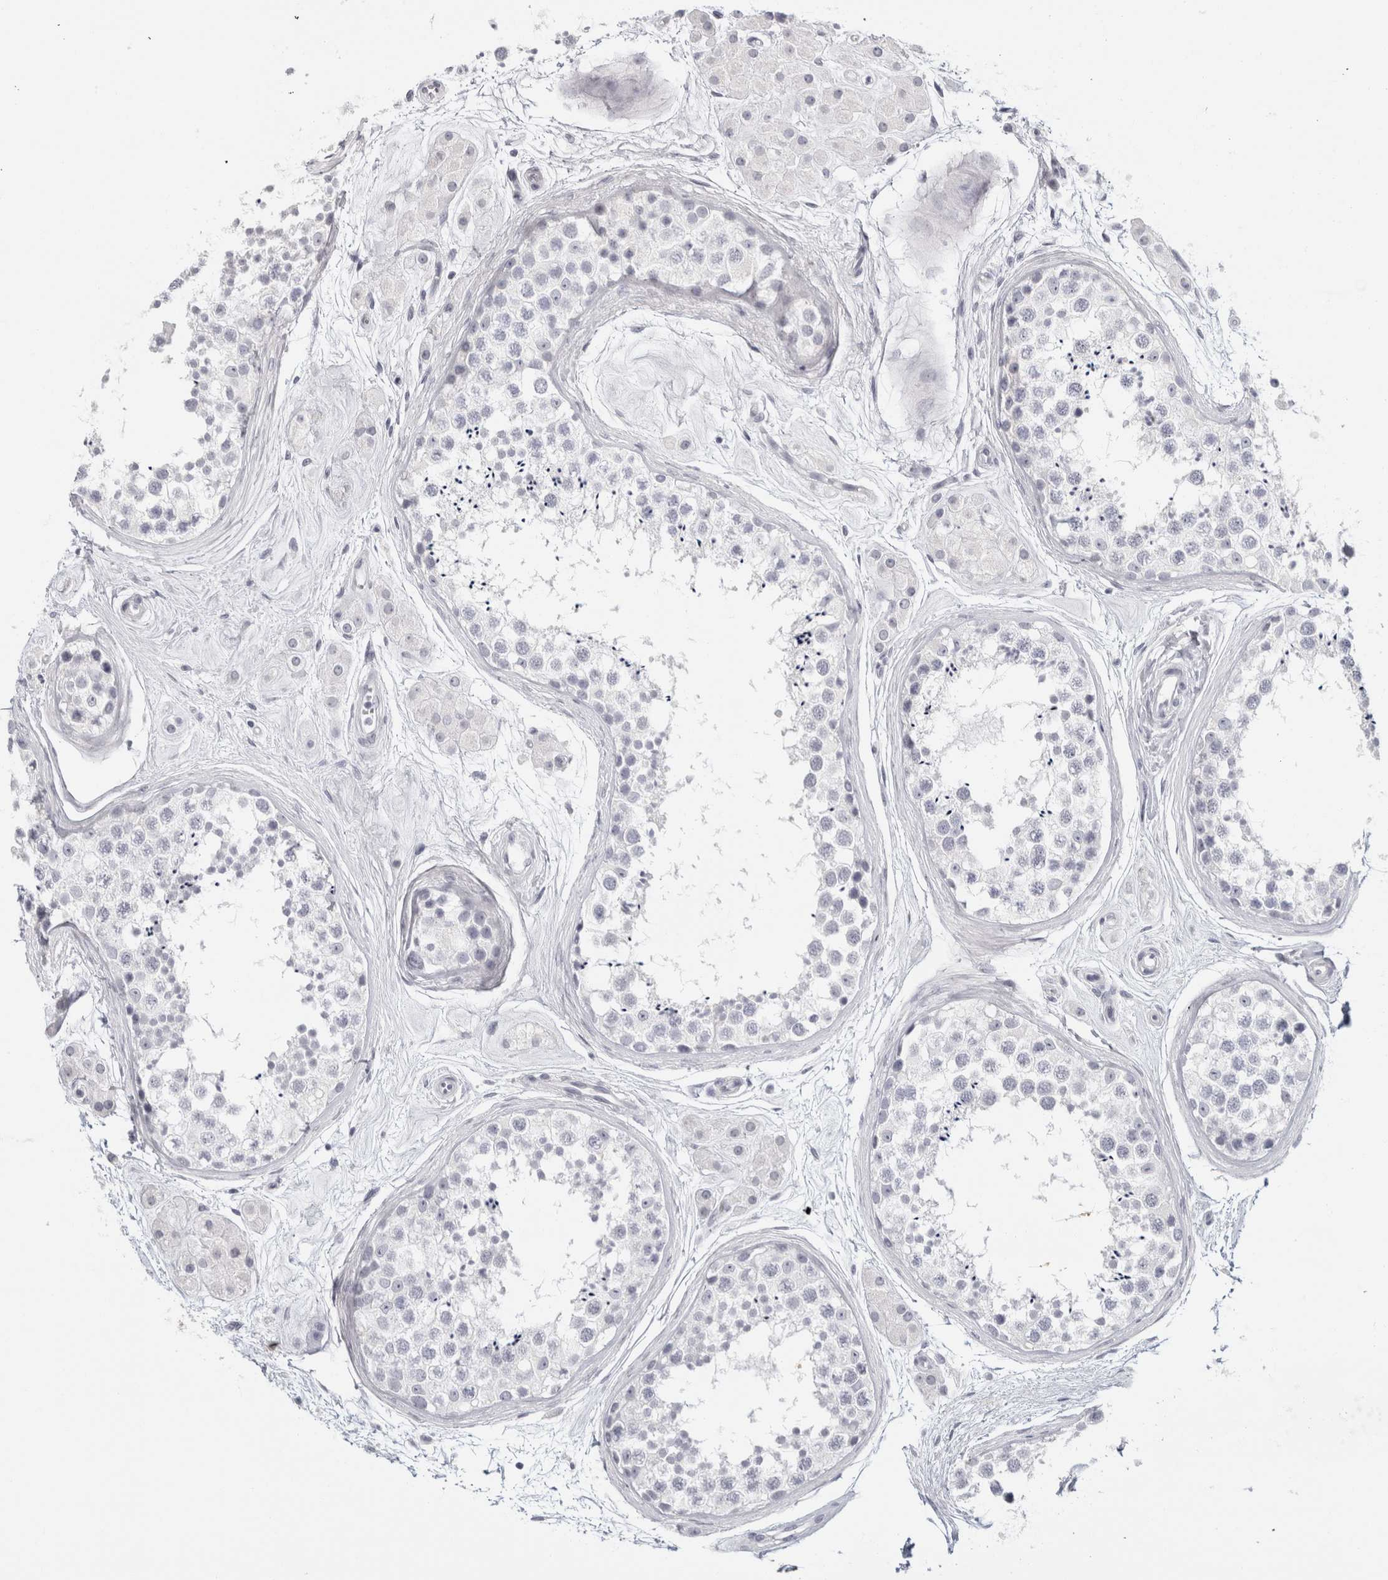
{"staining": {"intensity": "negative", "quantity": "none", "location": "none"}, "tissue": "testis", "cell_type": "Cells in seminiferous ducts", "image_type": "normal", "snomed": [{"axis": "morphology", "description": "Normal tissue, NOS"}, {"axis": "topography", "description": "Testis"}], "caption": "Cells in seminiferous ducts show no significant expression in normal testis. (DAB IHC visualized using brightfield microscopy, high magnification).", "gene": "RPH3AL", "patient": {"sex": "male", "age": 56}}